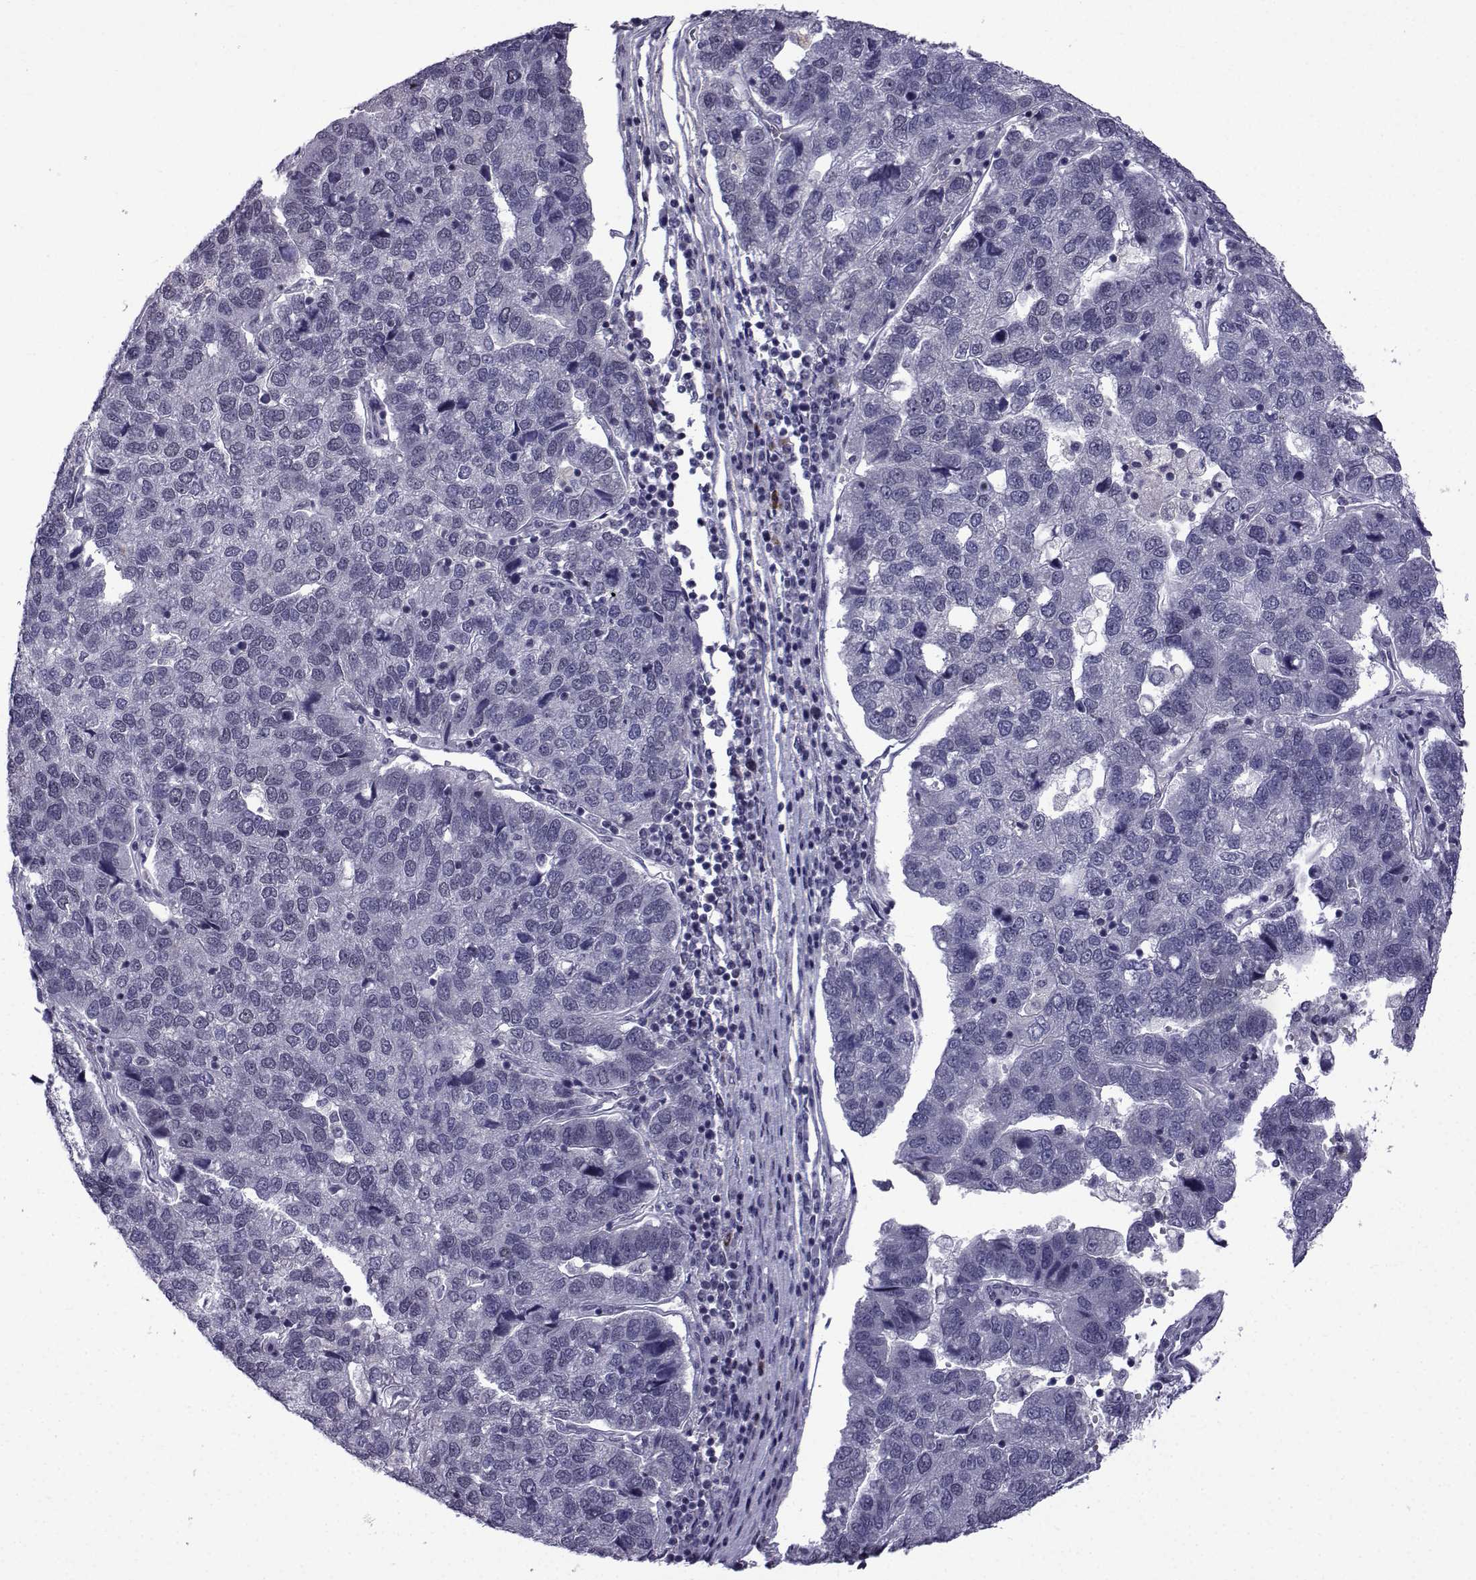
{"staining": {"intensity": "negative", "quantity": "none", "location": "none"}, "tissue": "pancreatic cancer", "cell_type": "Tumor cells", "image_type": "cancer", "snomed": [{"axis": "morphology", "description": "Adenocarcinoma, NOS"}, {"axis": "topography", "description": "Pancreas"}], "caption": "High power microscopy image of an IHC micrograph of adenocarcinoma (pancreatic), revealing no significant positivity in tumor cells.", "gene": "RBM24", "patient": {"sex": "female", "age": 61}}